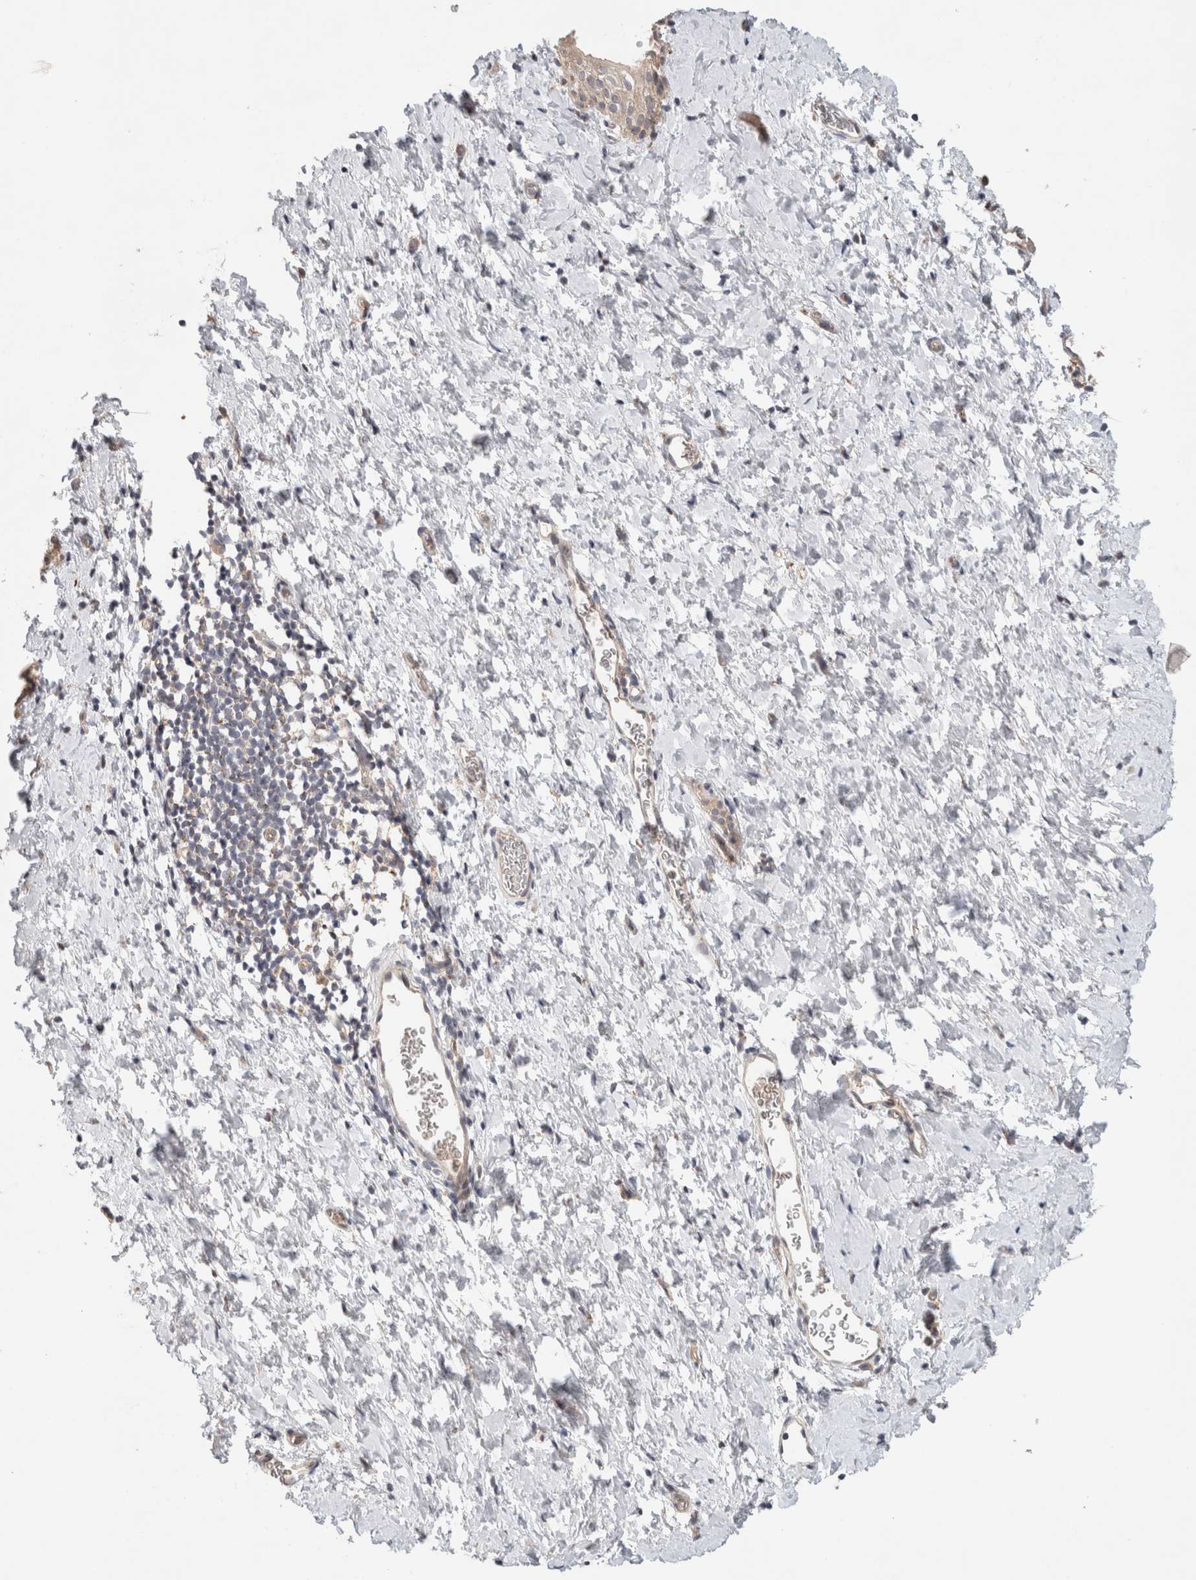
{"staining": {"intensity": "negative", "quantity": "none", "location": "none"}, "tissue": "smooth muscle", "cell_type": "Smooth muscle cells", "image_type": "normal", "snomed": [{"axis": "morphology", "description": "Normal tissue, NOS"}, {"axis": "topography", "description": "Smooth muscle"}], "caption": "An immunohistochemistry micrograph of benign smooth muscle is shown. There is no staining in smooth muscle cells of smooth muscle. (Immunohistochemistry, brightfield microscopy, high magnification).", "gene": "SGK1", "patient": {"sex": "male", "age": 16}}